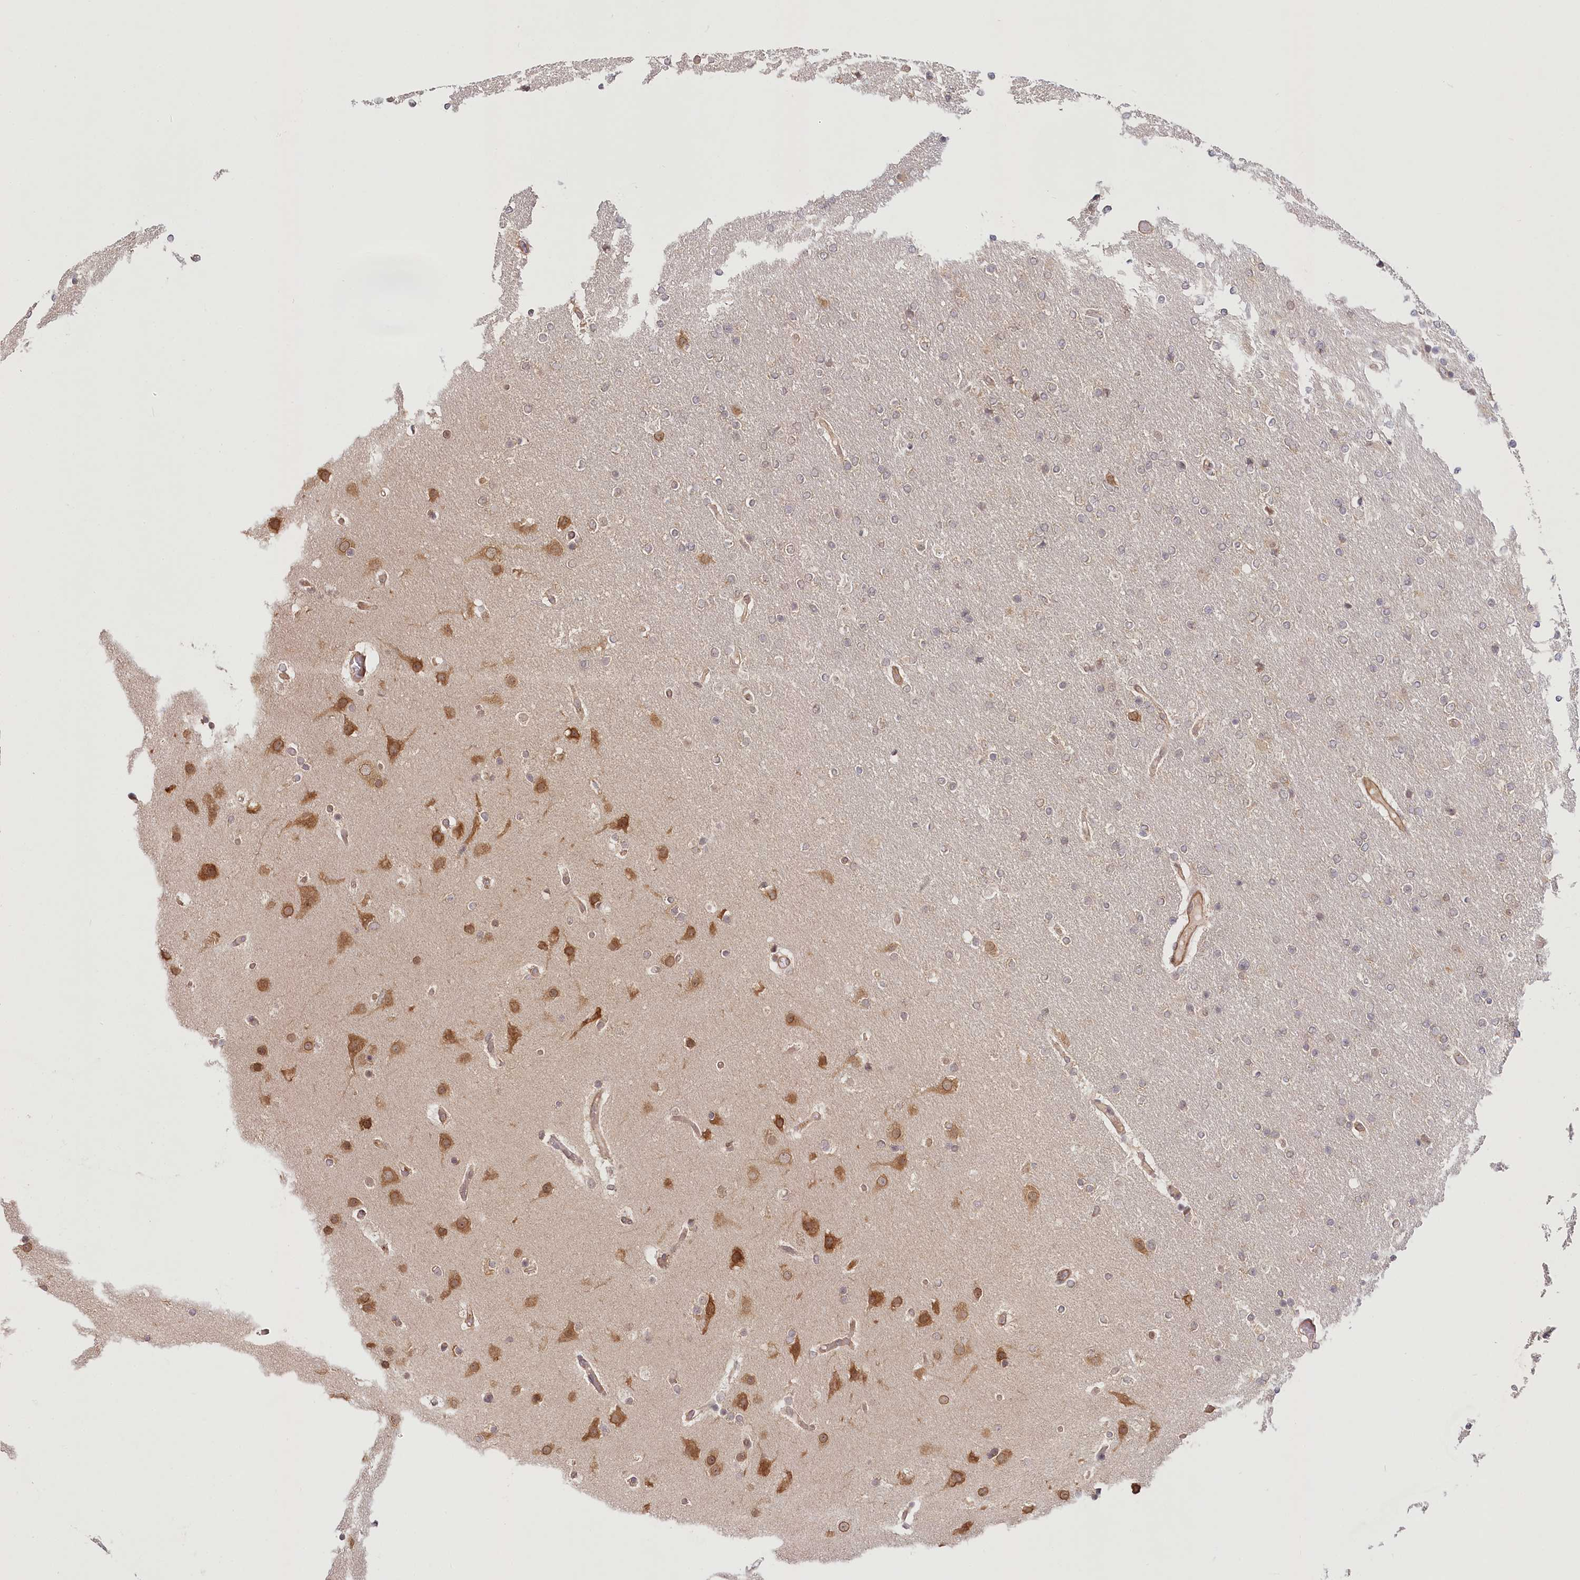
{"staining": {"intensity": "negative", "quantity": "none", "location": "none"}, "tissue": "glioma", "cell_type": "Tumor cells", "image_type": "cancer", "snomed": [{"axis": "morphology", "description": "Glioma, malignant, High grade"}, {"axis": "topography", "description": "Cerebral cortex"}], "caption": "Tumor cells show no significant protein expression in glioma.", "gene": "CEP70", "patient": {"sex": "female", "age": 36}}